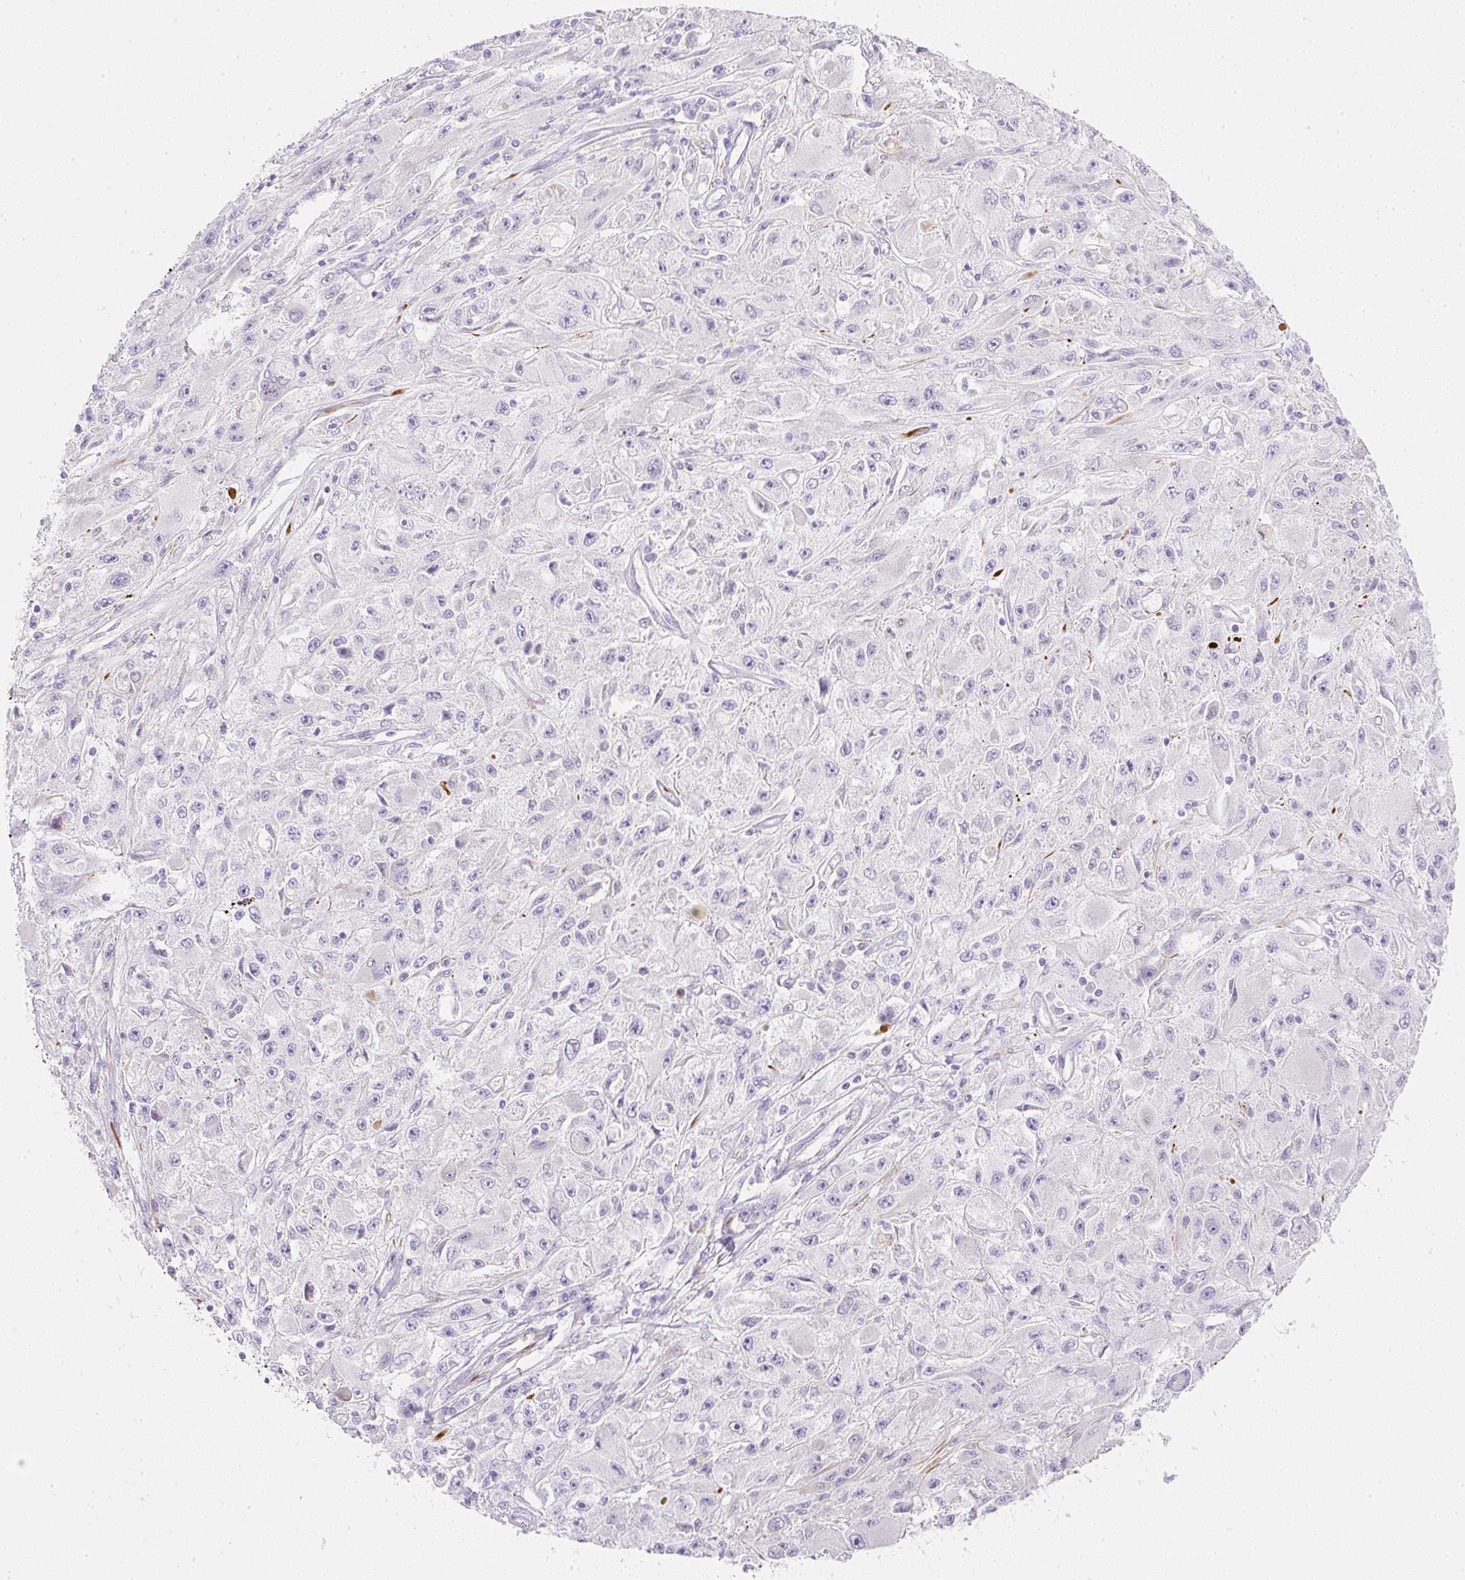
{"staining": {"intensity": "negative", "quantity": "none", "location": "none"}, "tissue": "melanoma", "cell_type": "Tumor cells", "image_type": "cancer", "snomed": [{"axis": "morphology", "description": "Malignant melanoma, Metastatic site"}, {"axis": "topography", "description": "Skin"}], "caption": "A photomicrograph of human malignant melanoma (metastatic site) is negative for staining in tumor cells. (DAB (3,3'-diaminobenzidine) IHC with hematoxylin counter stain).", "gene": "ZNF689", "patient": {"sex": "male", "age": 53}}